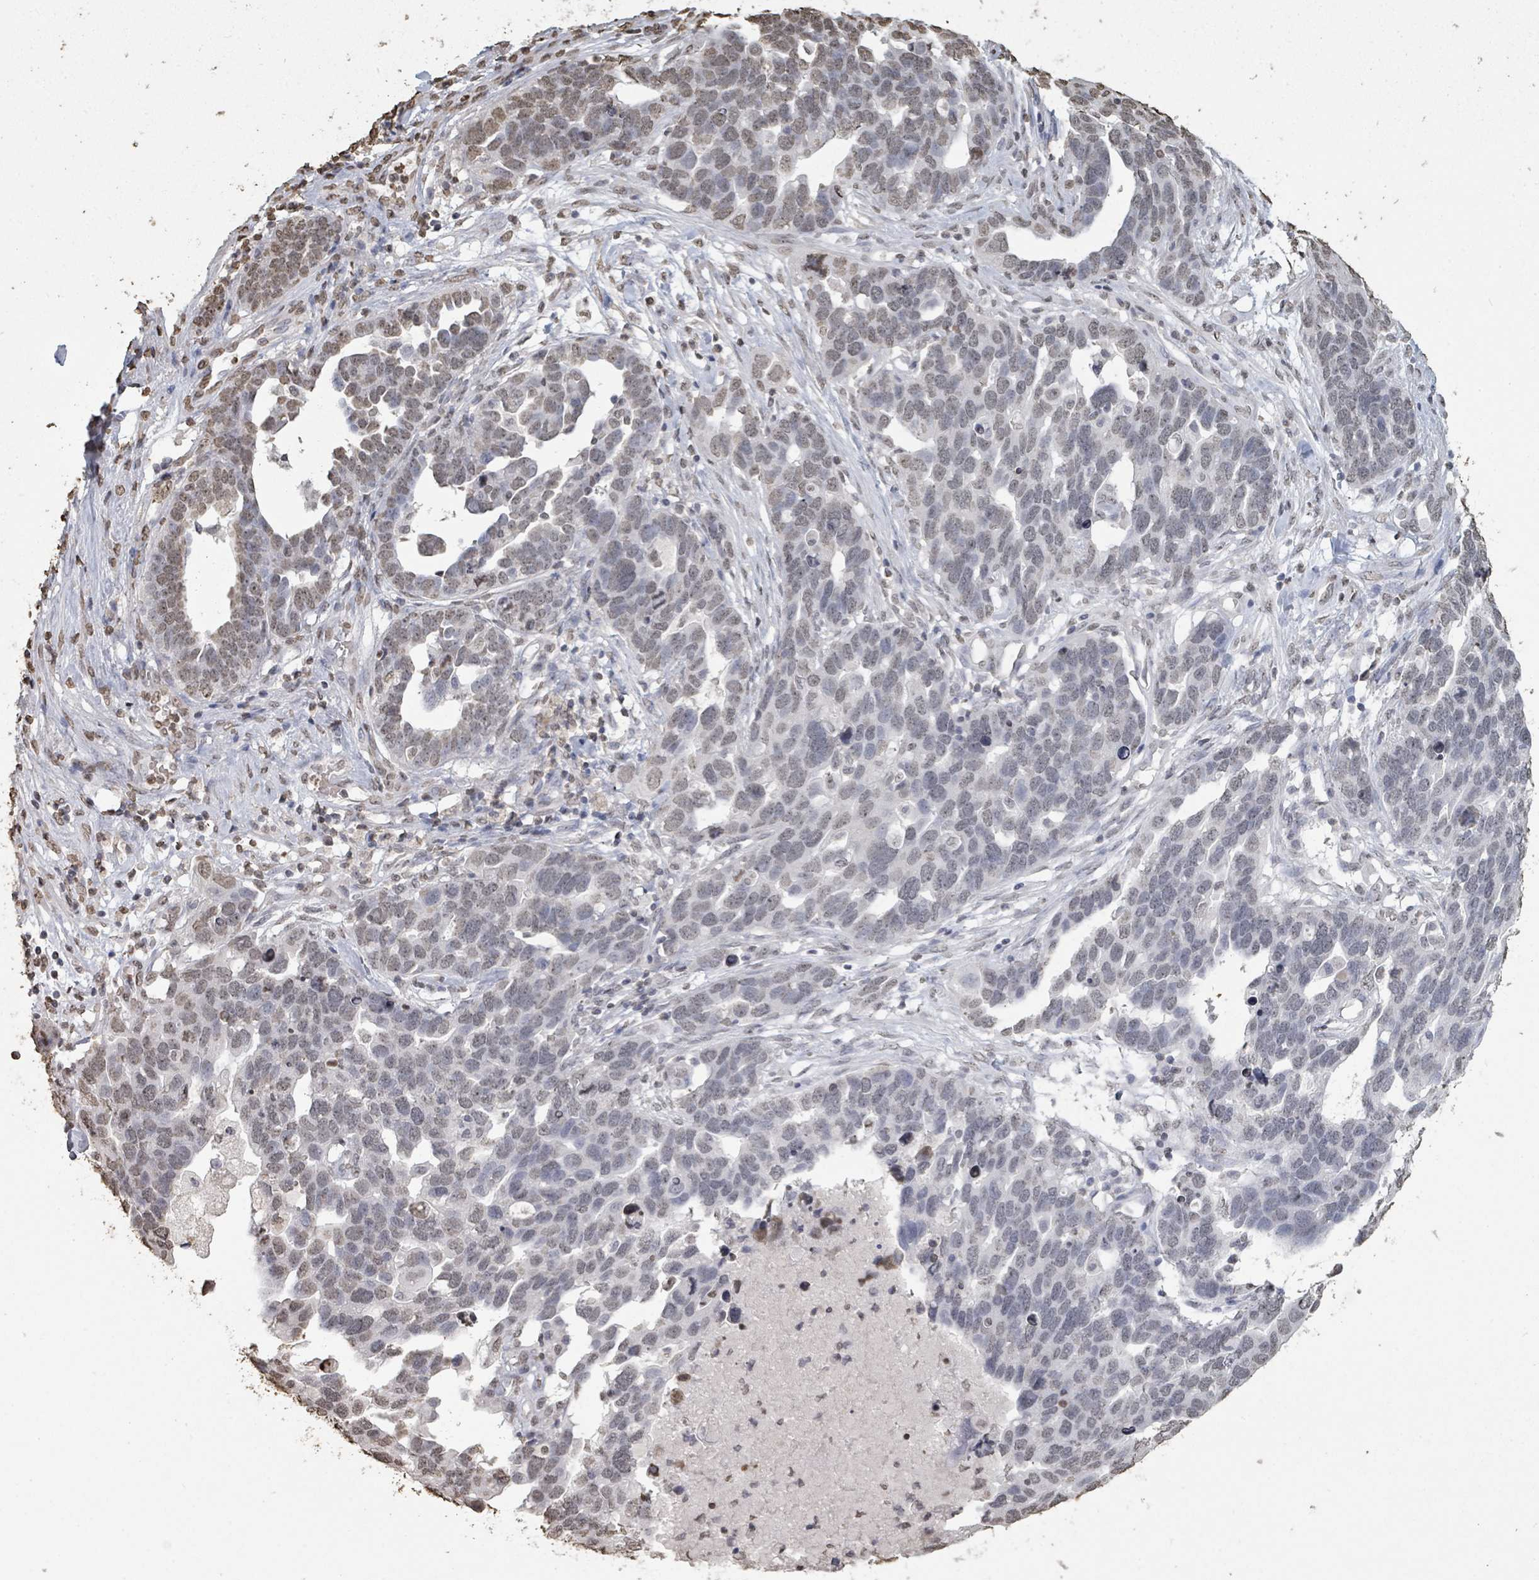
{"staining": {"intensity": "weak", "quantity": "<25%", "location": "nuclear"}, "tissue": "ovarian cancer", "cell_type": "Tumor cells", "image_type": "cancer", "snomed": [{"axis": "morphology", "description": "Cystadenocarcinoma, serous, NOS"}, {"axis": "topography", "description": "Ovary"}], "caption": "Micrograph shows no significant protein staining in tumor cells of serous cystadenocarcinoma (ovarian). (DAB (3,3'-diaminobenzidine) immunohistochemistry visualized using brightfield microscopy, high magnification).", "gene": "MRPS12", "patient": {"sex": "female", "age": 54}}